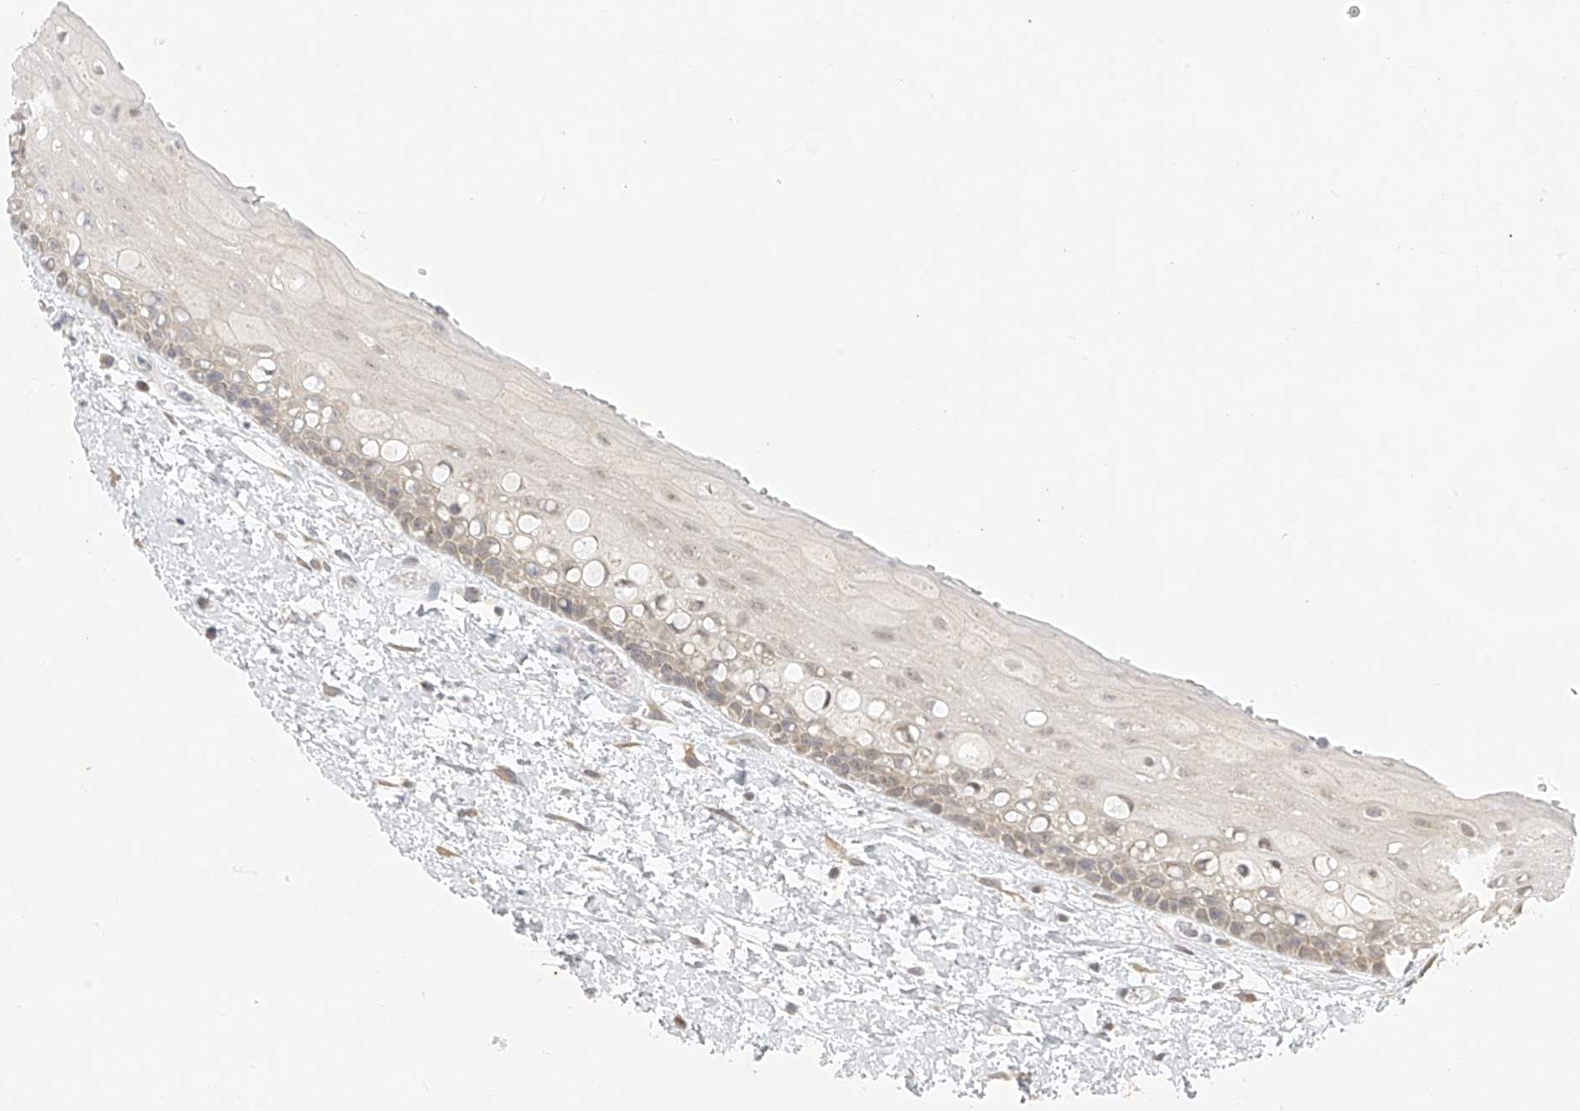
{"staining": {"intensity": "weak", "quantity": "25%-75%", "location": "cytoplasmic/membranous"}, "tissue": "oral mucosa", "cell_type": "Squamous epithelial cells", "image_type": "normal", "snomed": [{"axis": "morphology", "description": "Normal tissue, NOS"}, {"axis": "topography", "description": "Oral tissue"}], "caption": "Normal oral mucosa shows weak cytoplasmic/membranous expression in about 25%-75% of squamous epithelial cells The staining was performed using DAB (3,3'-diaminobenzidine) to visualize the protein expression in brown, while the nuclei were stained in blue with hematoxylin (Magnification: 20x)..", "gene": "DYRK1B", "patient": {"sex": "female", "age": 76}}